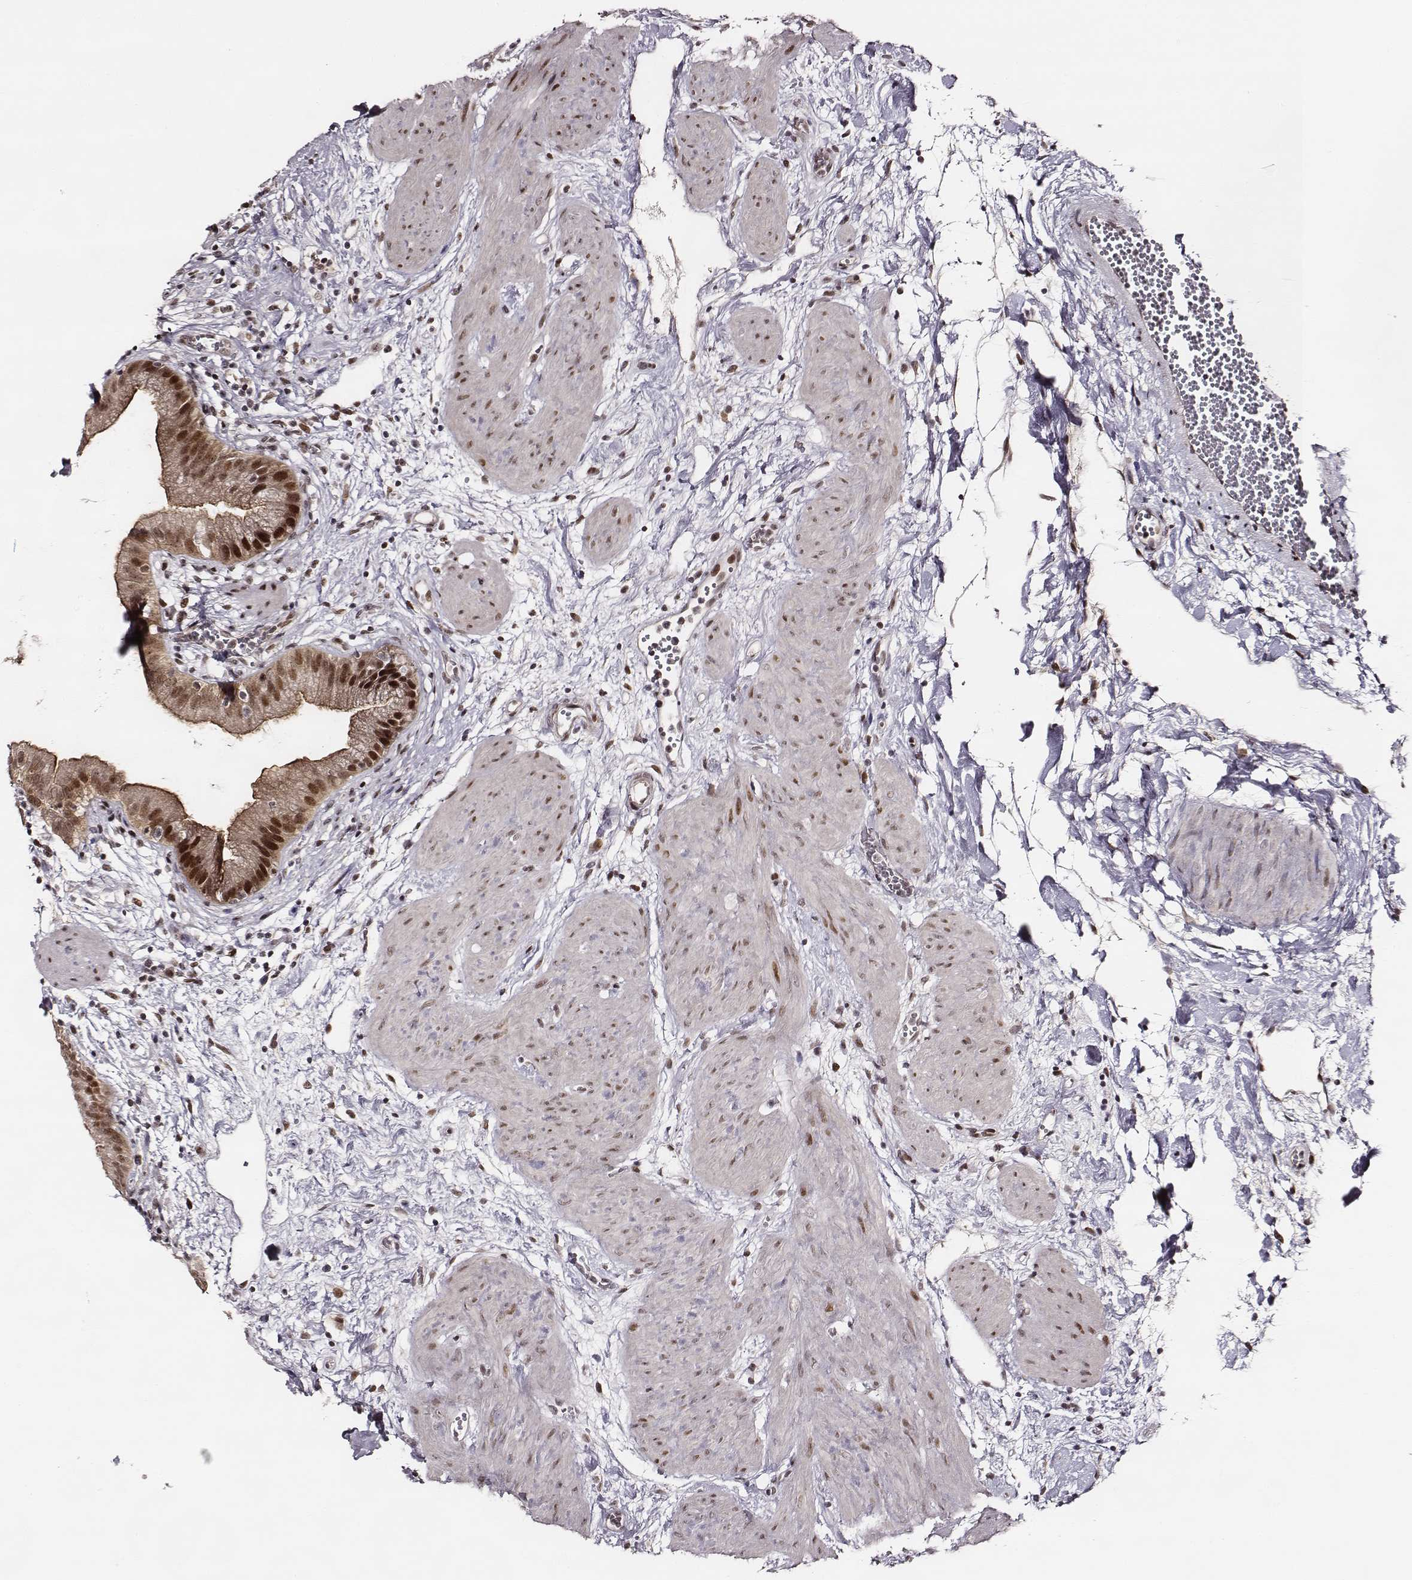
{"staining": {"intensity": "strong", "quantity": ">75%", "location": "nuclear"}, "tissue": "gallbladder", "cell_type": "Glandular cells", "image_type": "normal", "snomed": [{"axis": "morphology", "description": "Normal tissue, NOS"}, {"axis": "topography", "description": "Gallbladder"}], "caption": "Benign gallbladder was stained to show a protein in brown. There is high levels of strong nuclear expression in about >75% of glandular cells. (brown staining indicates protein expression, while blue staining denotes nuclei).", "gene": "PPARA", "patient": {"sex": "female", "age": 65}}